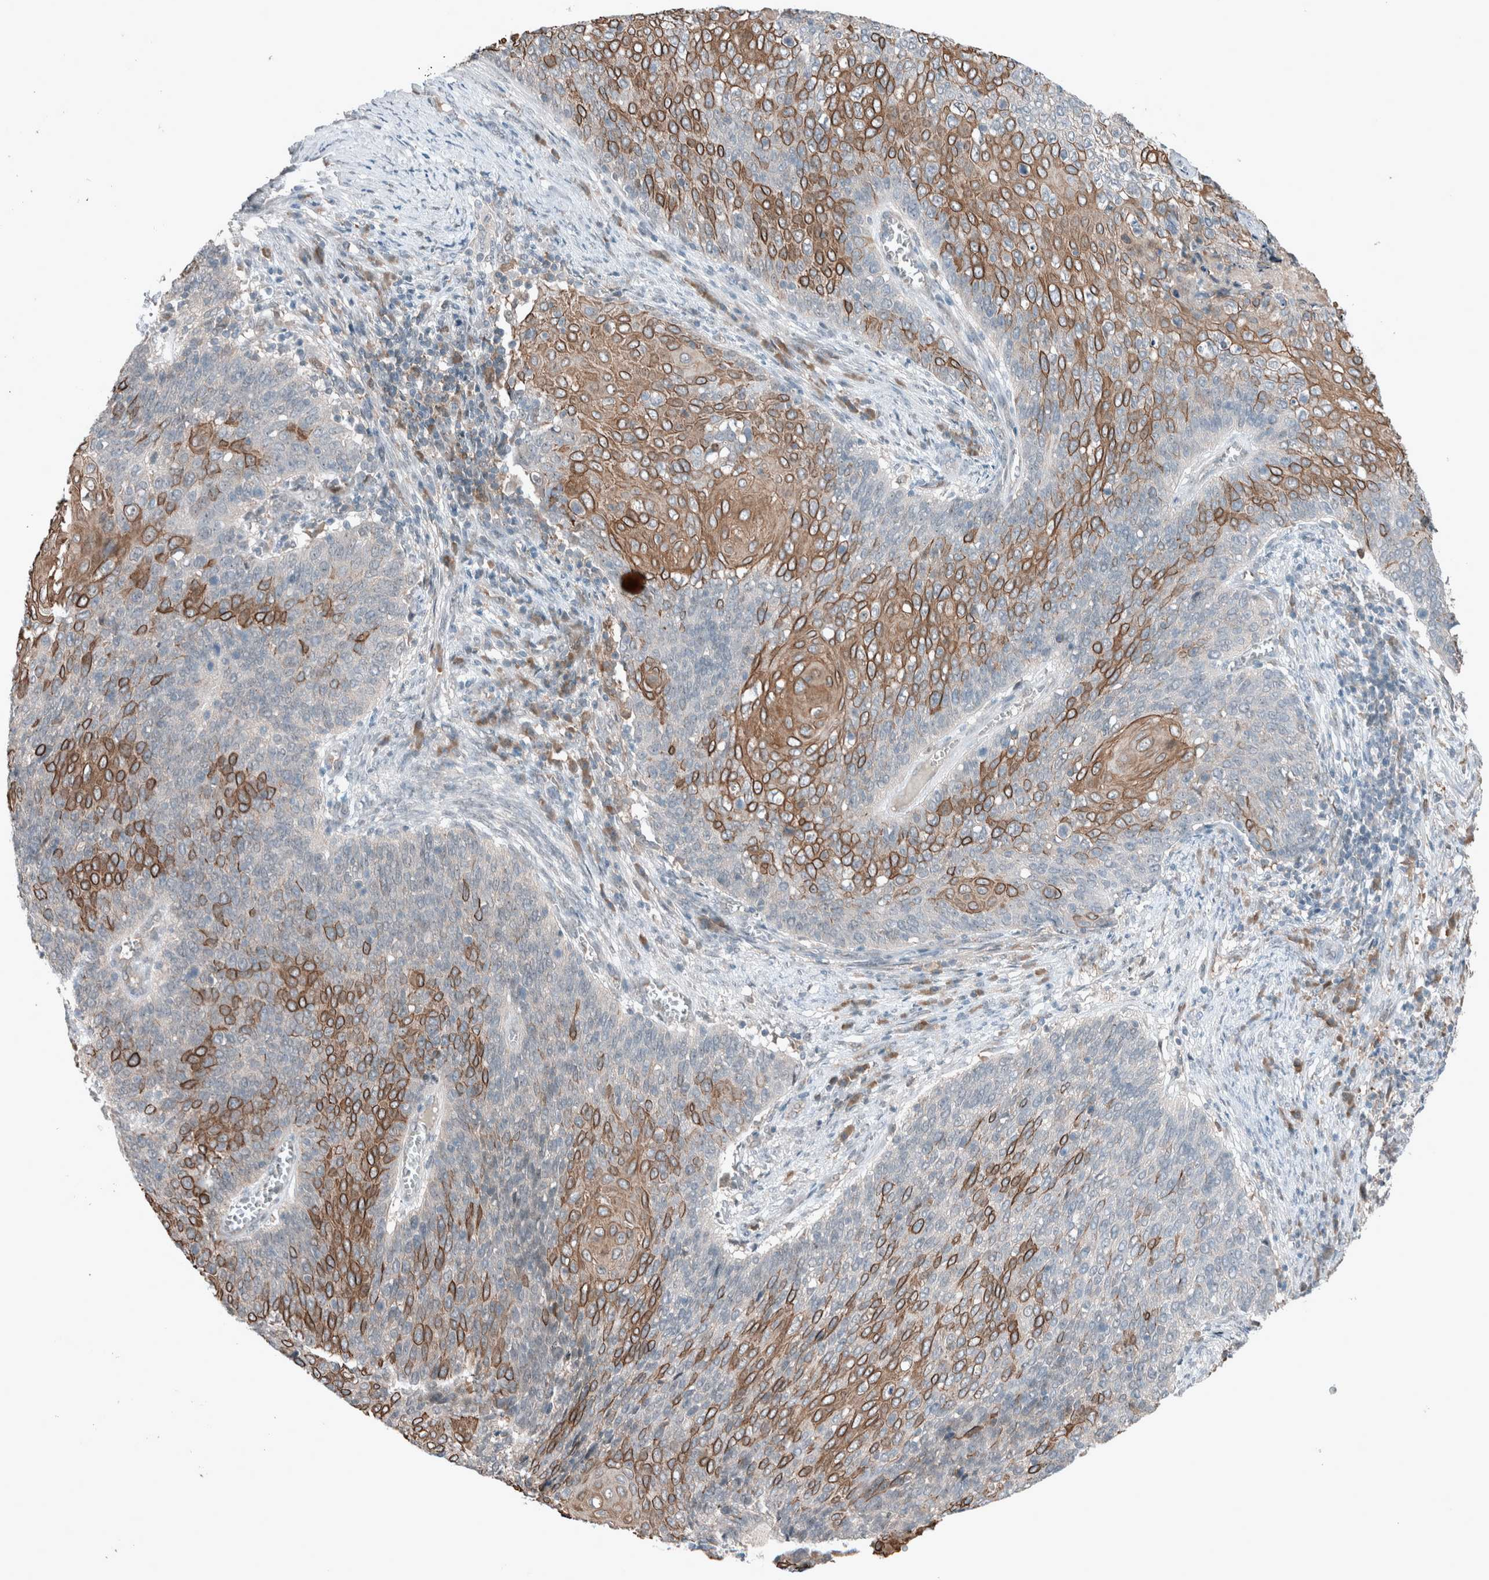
{"staining": {"intensity": "moderate", "quantity": "25%-75%", "location": "cytoplasmic/membranous"}, "tissue": "cervical cancer", "cell_type": "Tumor cells", "image_type": "cancer", "snomed": [{"axis": "morphology", "description": "Squamous cell carcinoma, NOS"}, {"axis": "topography", "description": "Cervix"}], "caption": "Immunohistochemistry (IHC) (DAB) staining of squamous cell carcinoma (cervical) demonstrates moderate cytoplasmic/membranous protein positivity in about 25%-75% of tumor cells.", "gene": "RALGDS", "patient": {"sex": "female", "age": 39}}